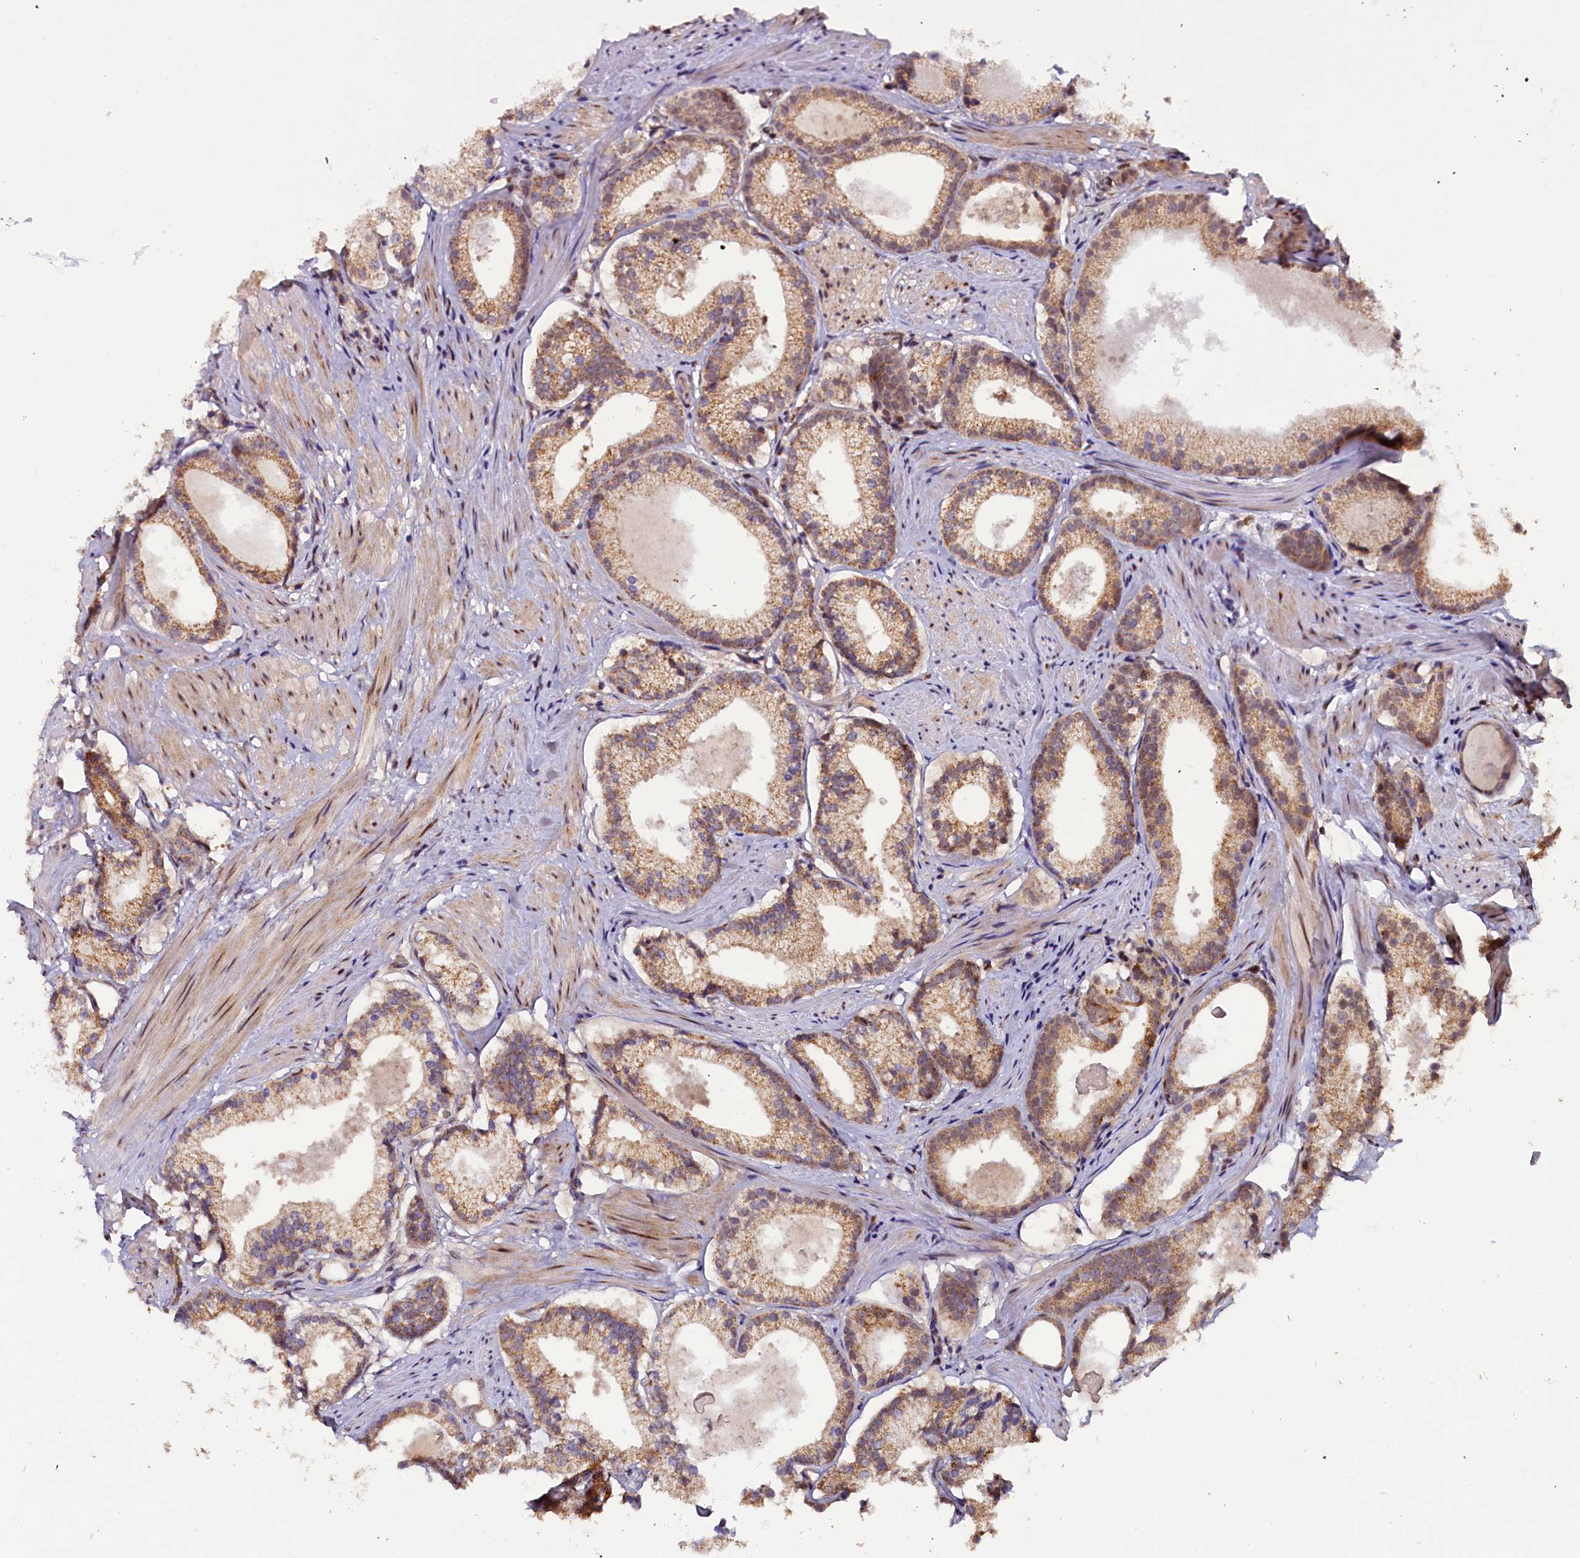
{"staining": {"intensity": "moderate", "quantity": ">75%", "location": "cytoplasmic/membranous"}, "tissue": "prostate cancer", "cell_type": "Tumor cells", "image_type": "cancer", "snomed": [{"axis": "morphology", "description": "Adenocarcinoma, Low grade"}, {"axis": "topography", "description": "Prostate"}], "caption": "Immunohistochemical staining of human prostate adenocarcinoma (low-grade) exhibits medium levels of moderate cytoplasmic/membranous positivity in approximately >75% of tumor cells. (brown staining indicates protein expression, while blue staining denotes nuclei).", "gene": "RPUSD2", "patient": {"sex": "male", "age": 57}}